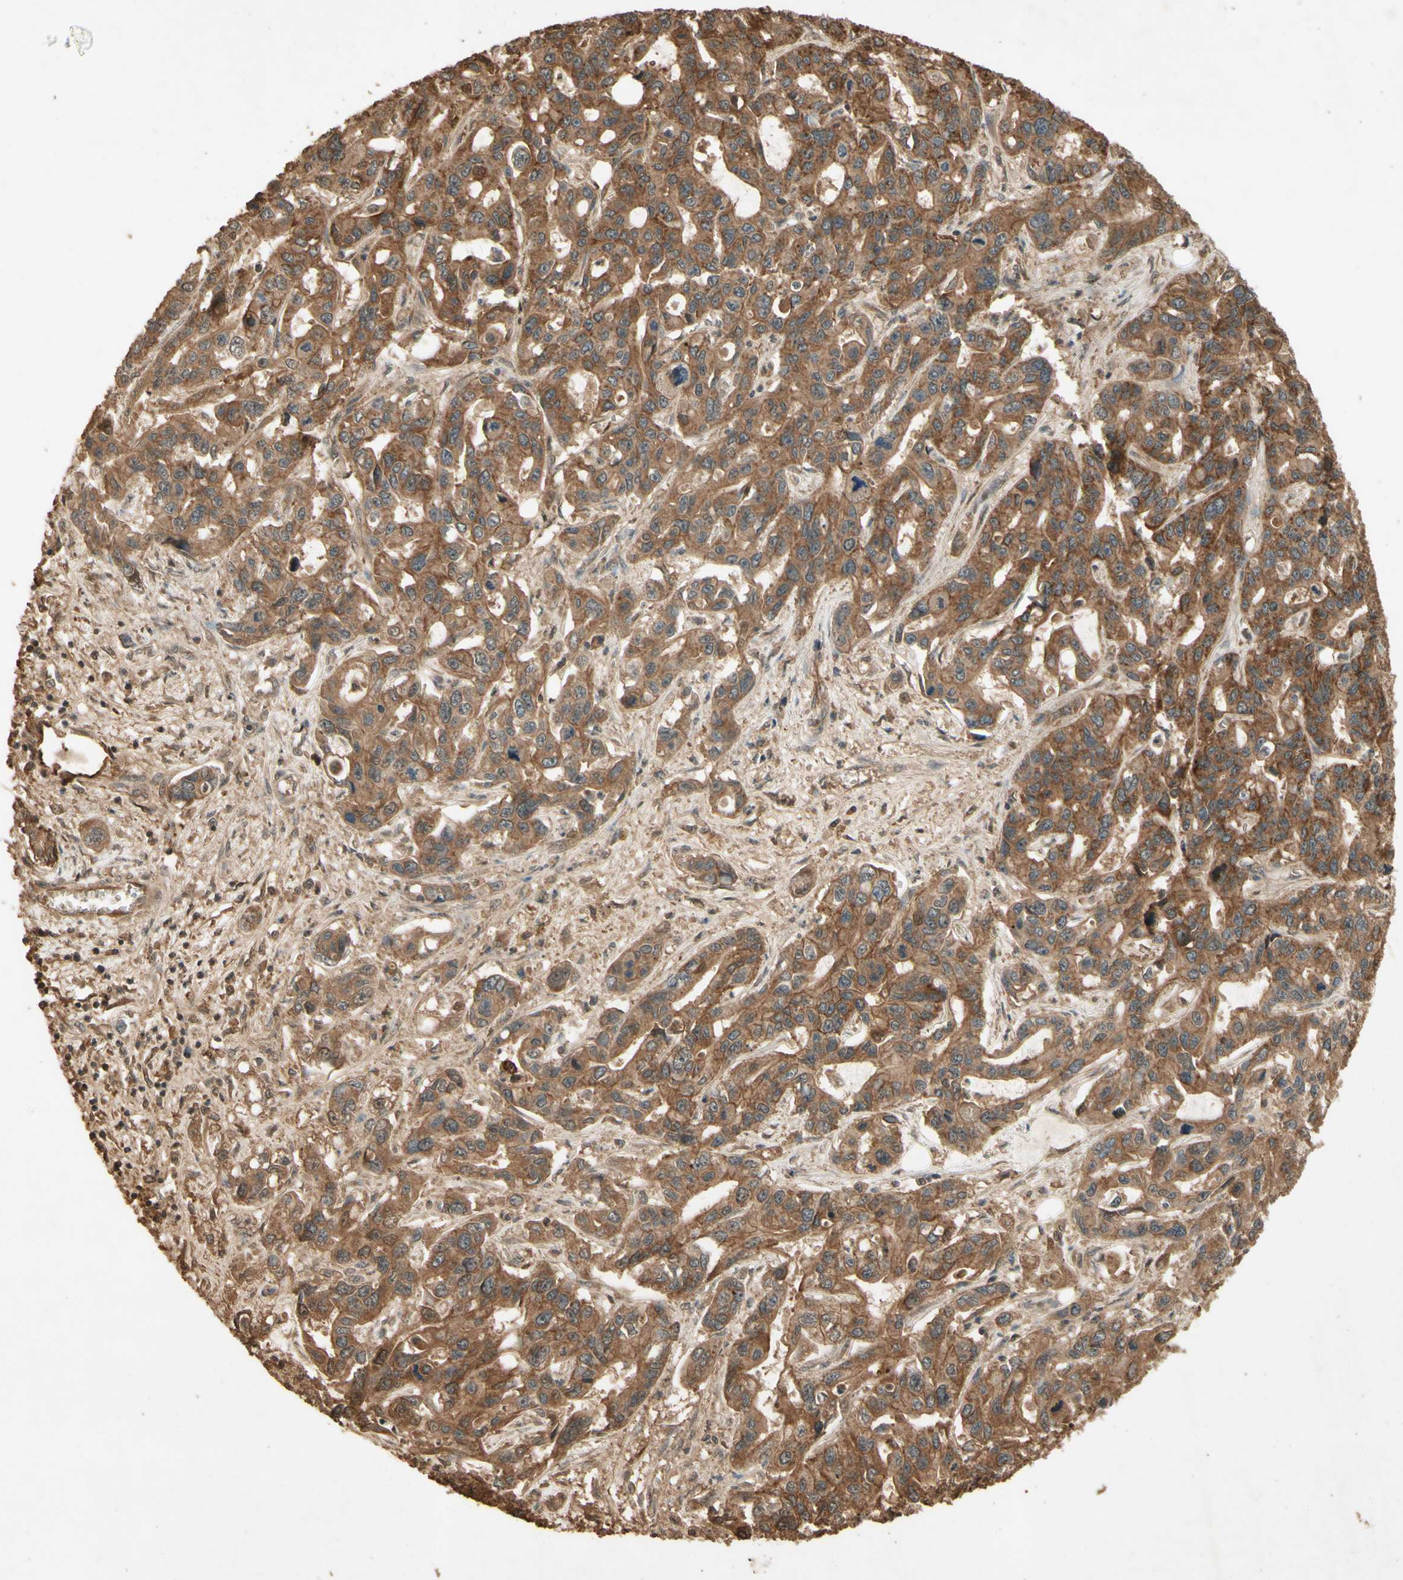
{"staining": {"intensity": "moderate", "quantity": ">75%", "location": "cytoplasmic/membranous"}, "tissue": "liver cancer", "cell_type": "Tumor cells", "image_type": "cancer", "snomed": [{"axis": "morphology", "description": "Cholangiocarcinoma"}, {"axis": "topography", "description": "Liver"}], "caption": "About >75% of tumor cells in human cholangiocarcinoma (liver) exhibit moderate cytoplasmic/membranous protein staining as visualized by brown immunohistochemical staining.", "gene": "SMAD9", "patient": {"sex": "female", "age": 65}}